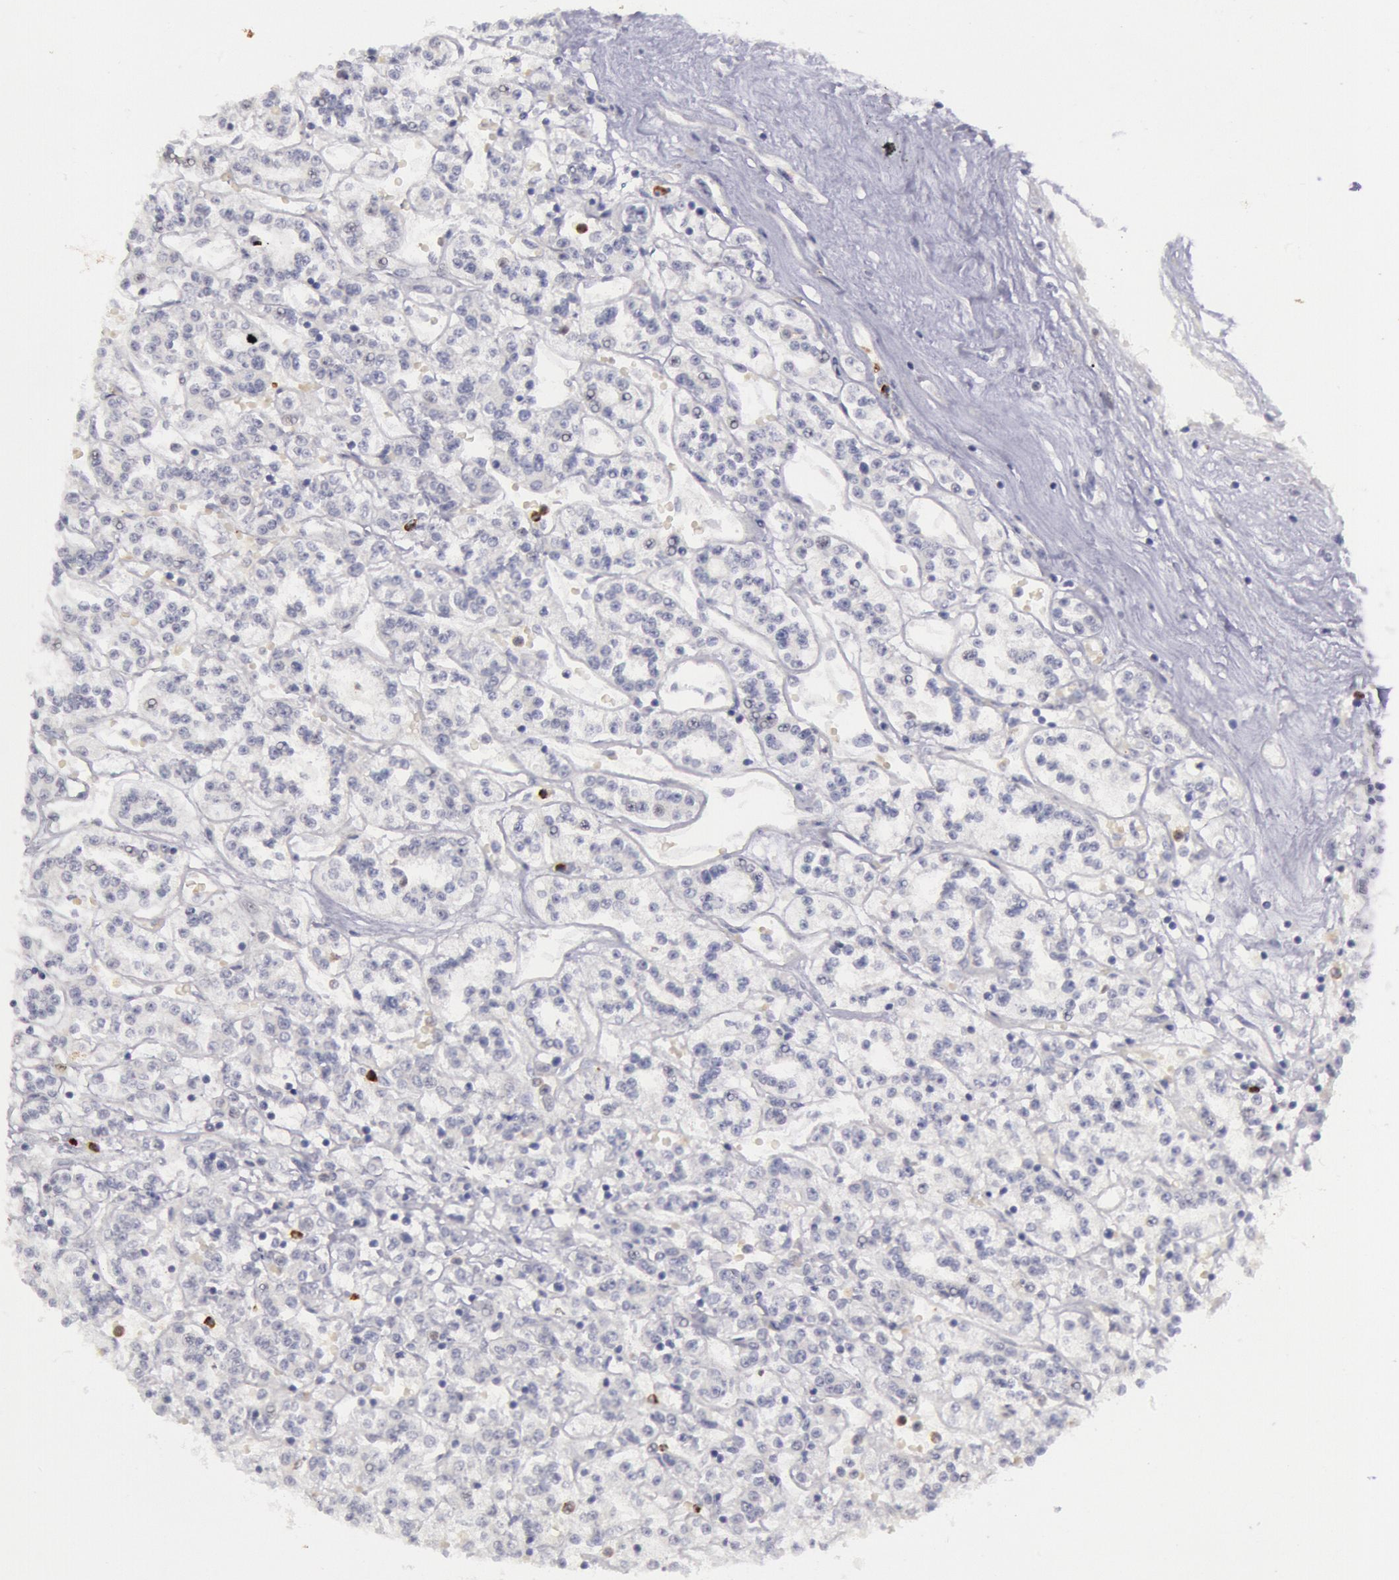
{"staining": {"intensity": "negative", "quantity": "none", "location": "none"}, "tissue": "renal cancer", "cell_type": "Tumor cells", "image_type": "cancer", "snomed": [{"axis": "morphology", "description": "Adenocarcinoma, NOS"}, {"axis": "topography", "description": "Kidney"}], "caption": "Immunohistochemistry of renal cancer (adenocarcinoma) shows no expression in tumor cells.", "gene": "KDM6A", "patient": {"sex": "female", "age": 76}}